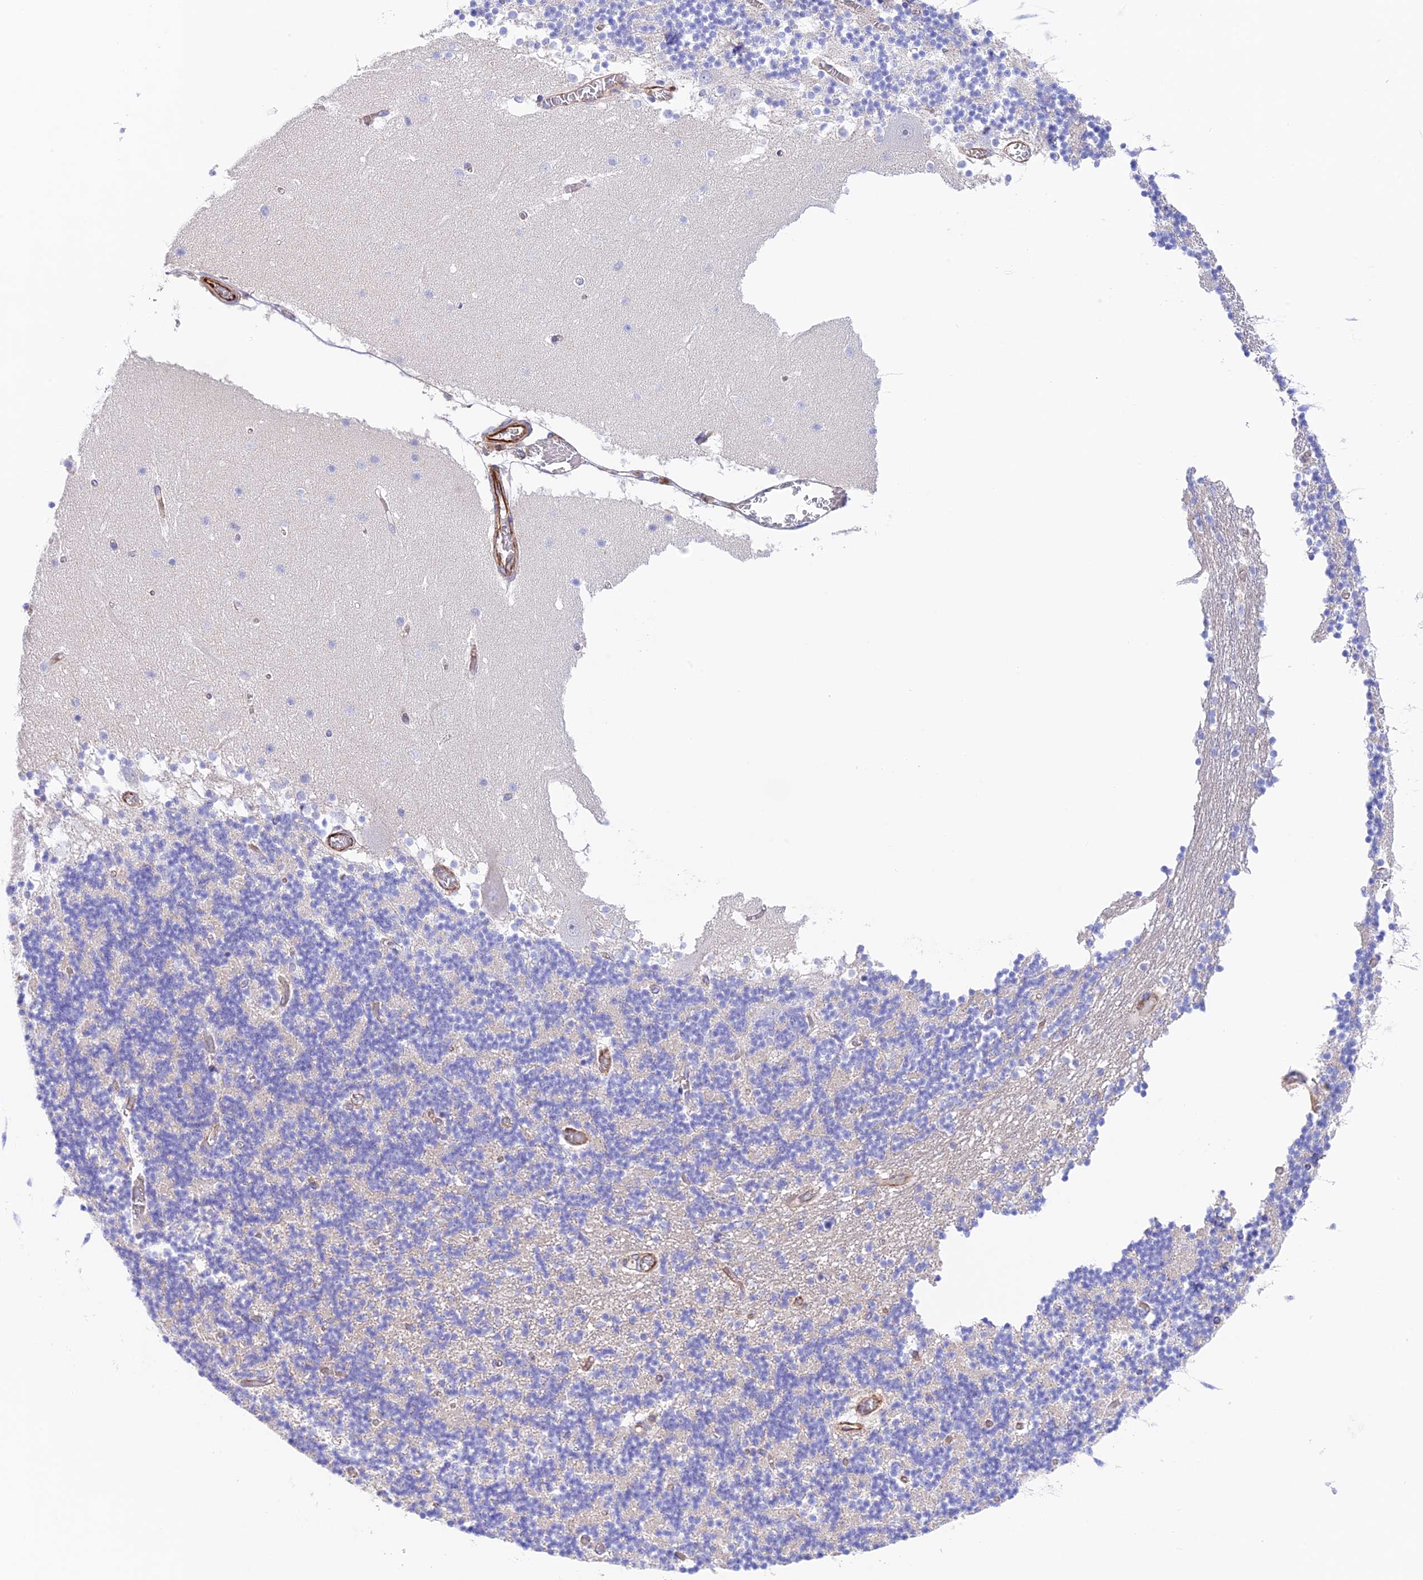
{"staining": {"intensity": "negative", "quantity": "none", "location": "none"}, "tissue": "cerebellum", "cell_type": "Cells in granular layer", "image_type": "normal", "snomed": [{"axis": "morphology", "description": "Normal tissue, NOS"}, {"axis": "topography", "description": "Cerebellum"}], "caption": "A high-resolution histopathology image shows immunohistochemistry staining of benign cerebellum, which displays no significant positivity in cells in granular layer. (DAB IHC visualized using brightfield microscopy, high magnification).", "gene": "ZNF652", "patient": {"sex": "female", "age": 28}}